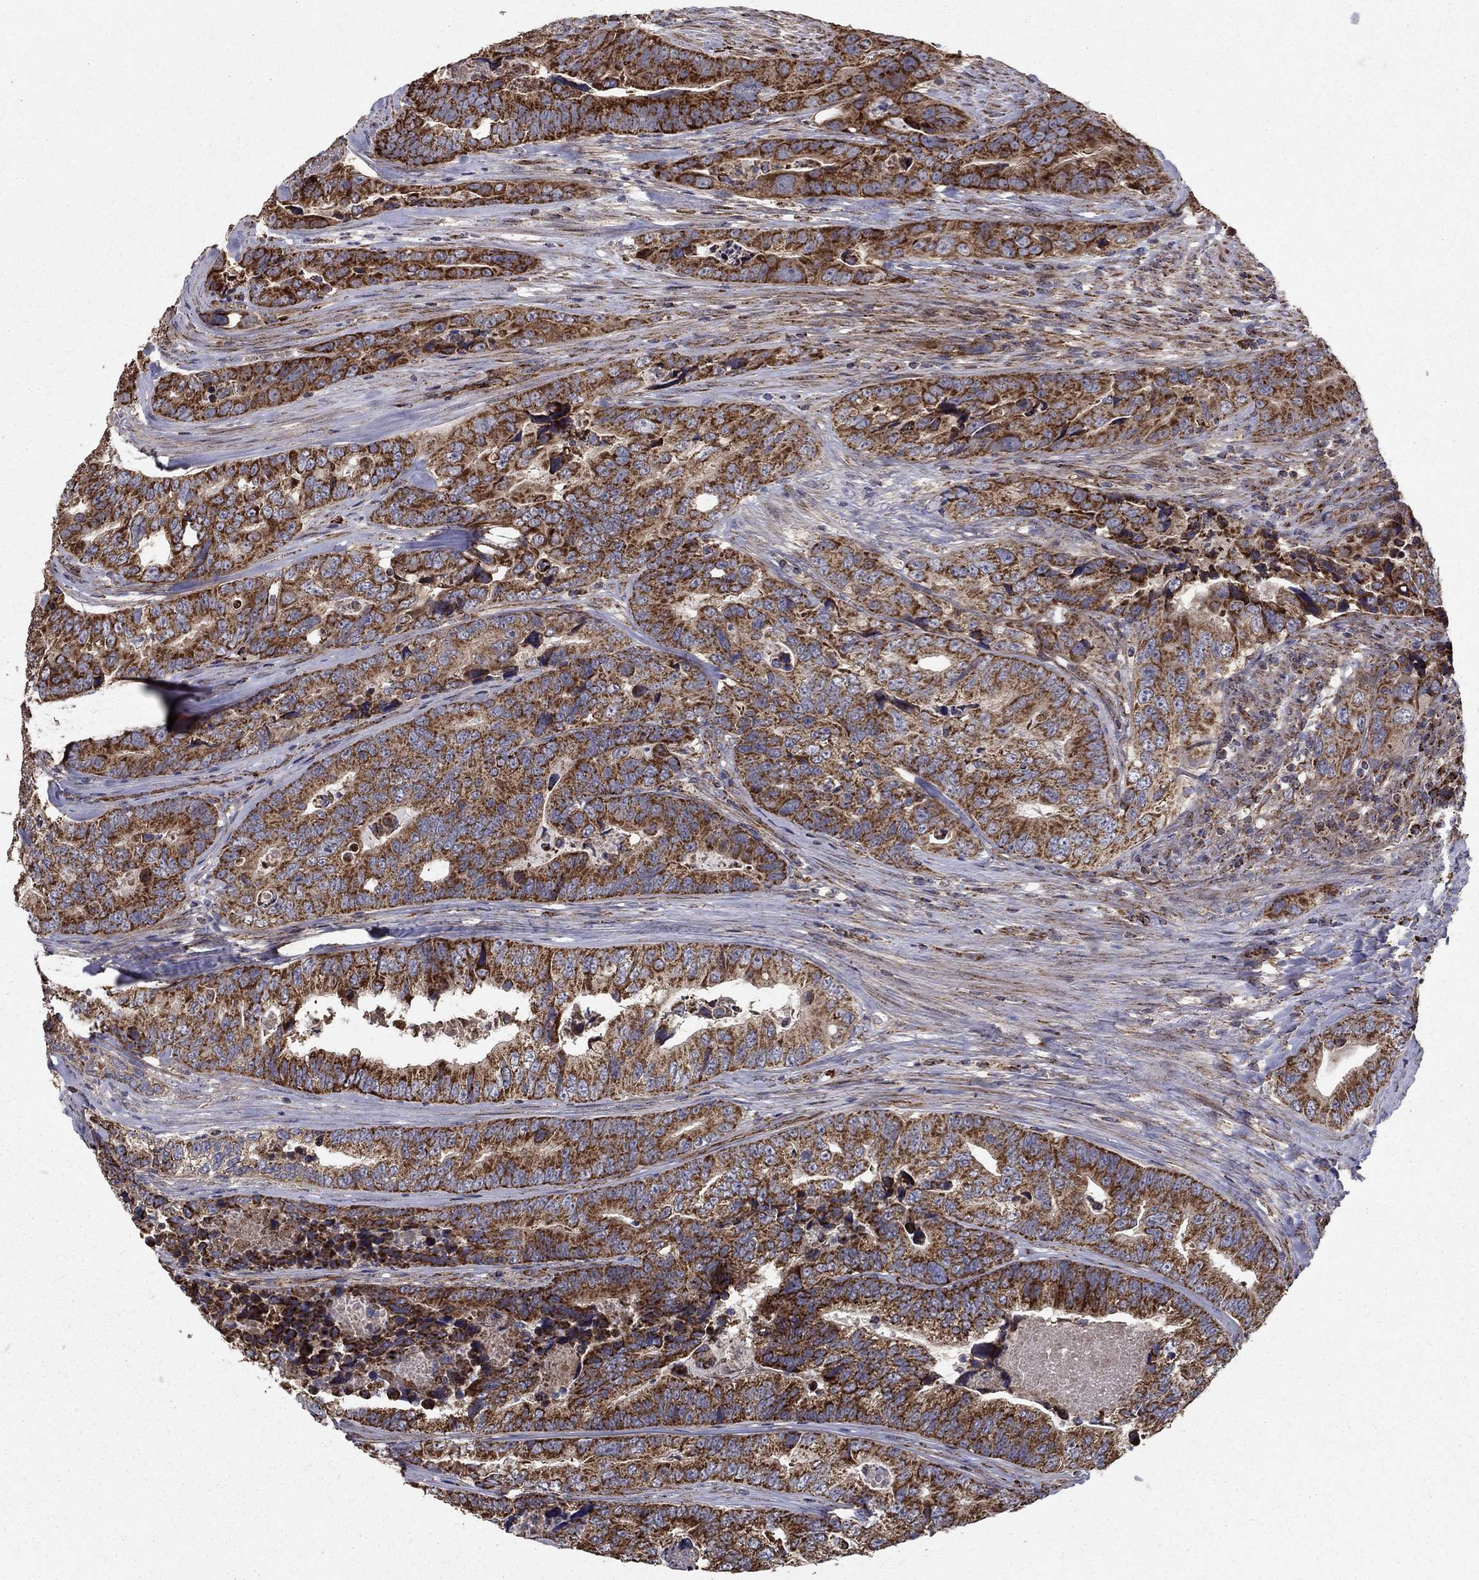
{"staining": {"intensity": "strong", "quantity": ">75%", "location": "cytoplasmic/membranous"}, "tissue": "colorectal cancer", "cell_type": "Tumor cells", "image_type": "cancer", "snomed": [{"axis": "morphology", "description": "Adenocarcinoma, NOS"}, {"axis": "topography", "description": "Colon"}], "caption": "Protein expression analysis of human colorectal cancer (adenocarcinoma) reveals strong cytoplasmic/membranous positivity in about >75% of tumor cells. (IHC, brightfield microscopy, high magnification).", "gene": "NDUFS8", "patient": {"sex": "female", "age": 72}}